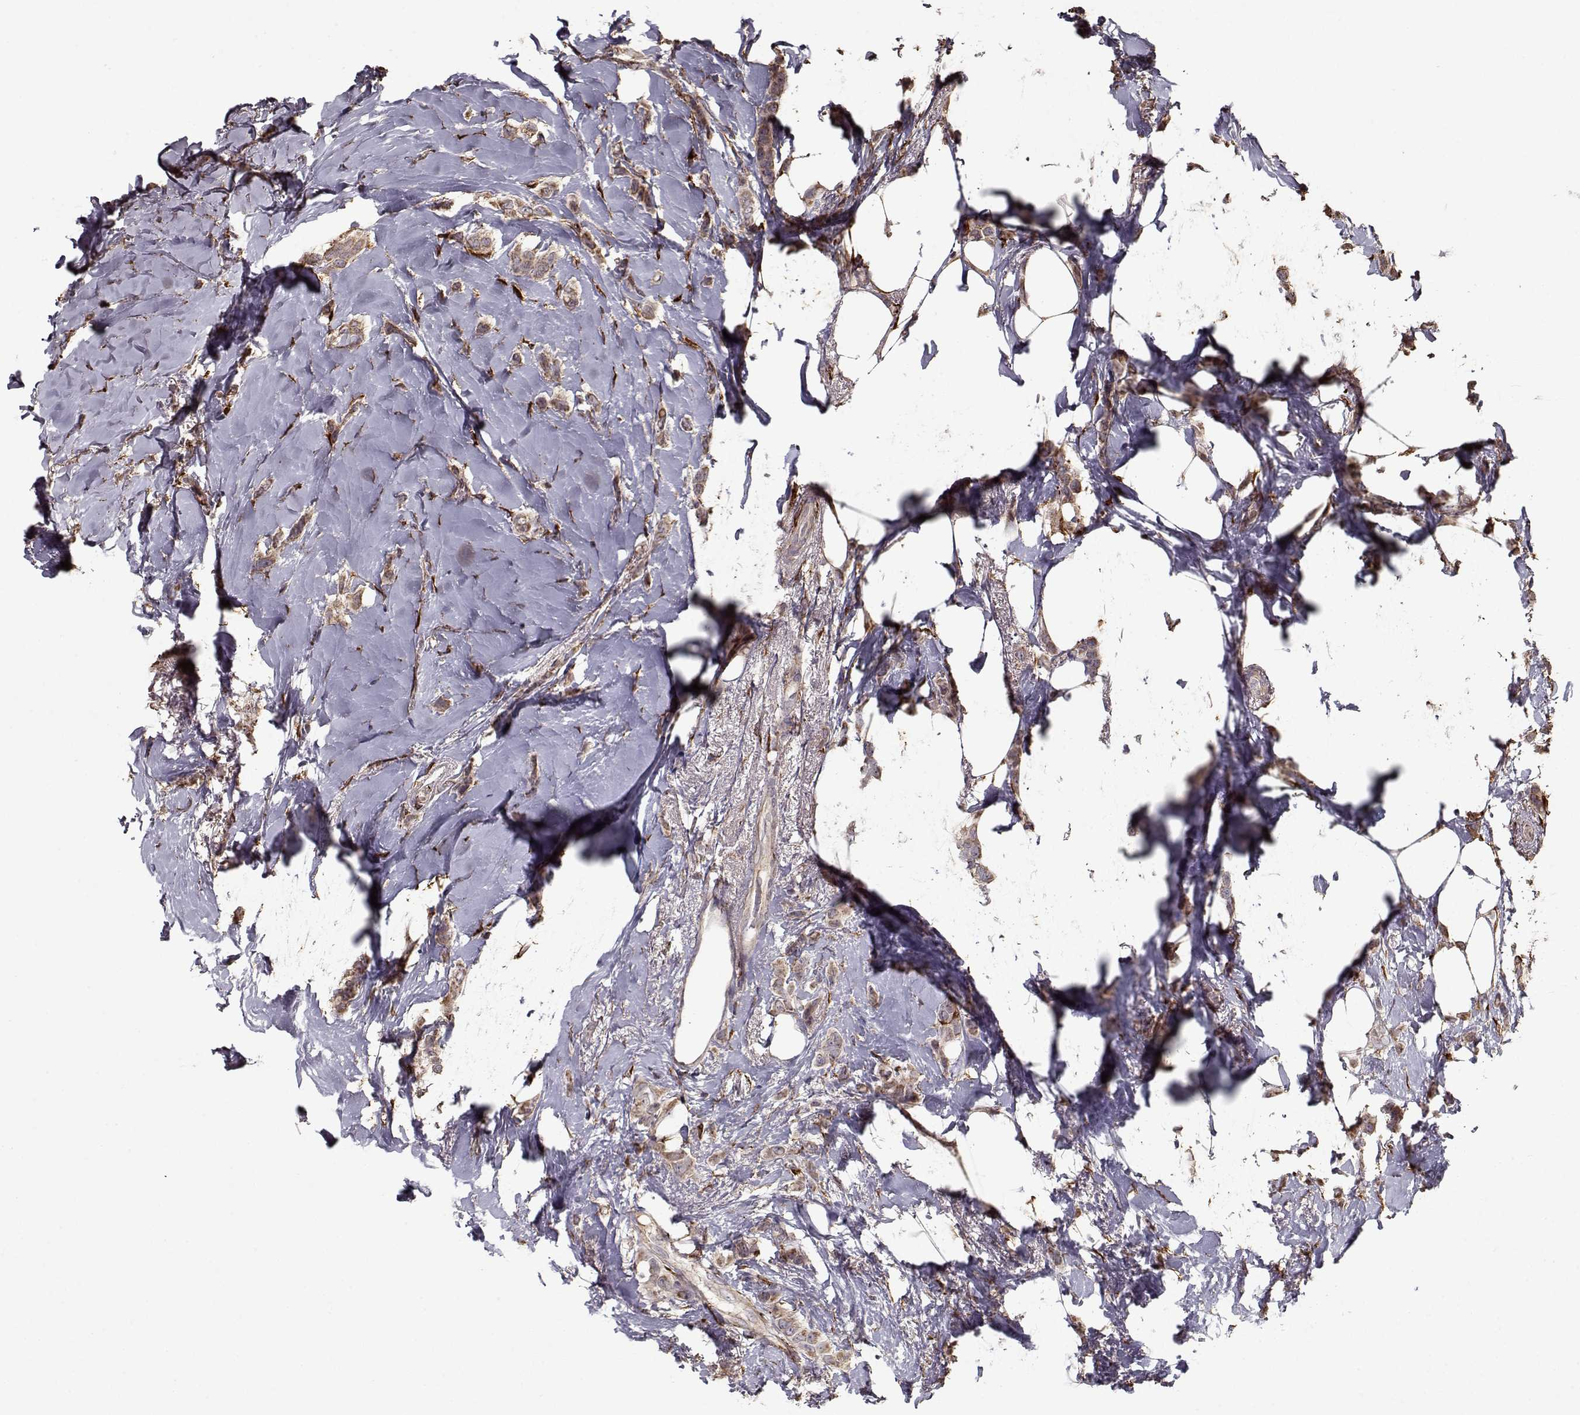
{"staining": {"intensity": "weak", "quantity": ">75%", "location": "cytoplasmic/membranous"}, "tissue": "breast cancer", "cell_type": "Tumor cells", "image_type": "cancer", "snomed": [{"axis": "morphology", "description": "Lobular carcinoma"}, {"axis": "topography", "description": "Breast"}], "caption": "Tumor cells exhibit low levels of weak cytoplasmic/membranous staining in approximately >75% of cells in human breast lobular carcinoma.", "gene": "IMMP1L", "patient": {"sex": "female", "age": 66}}